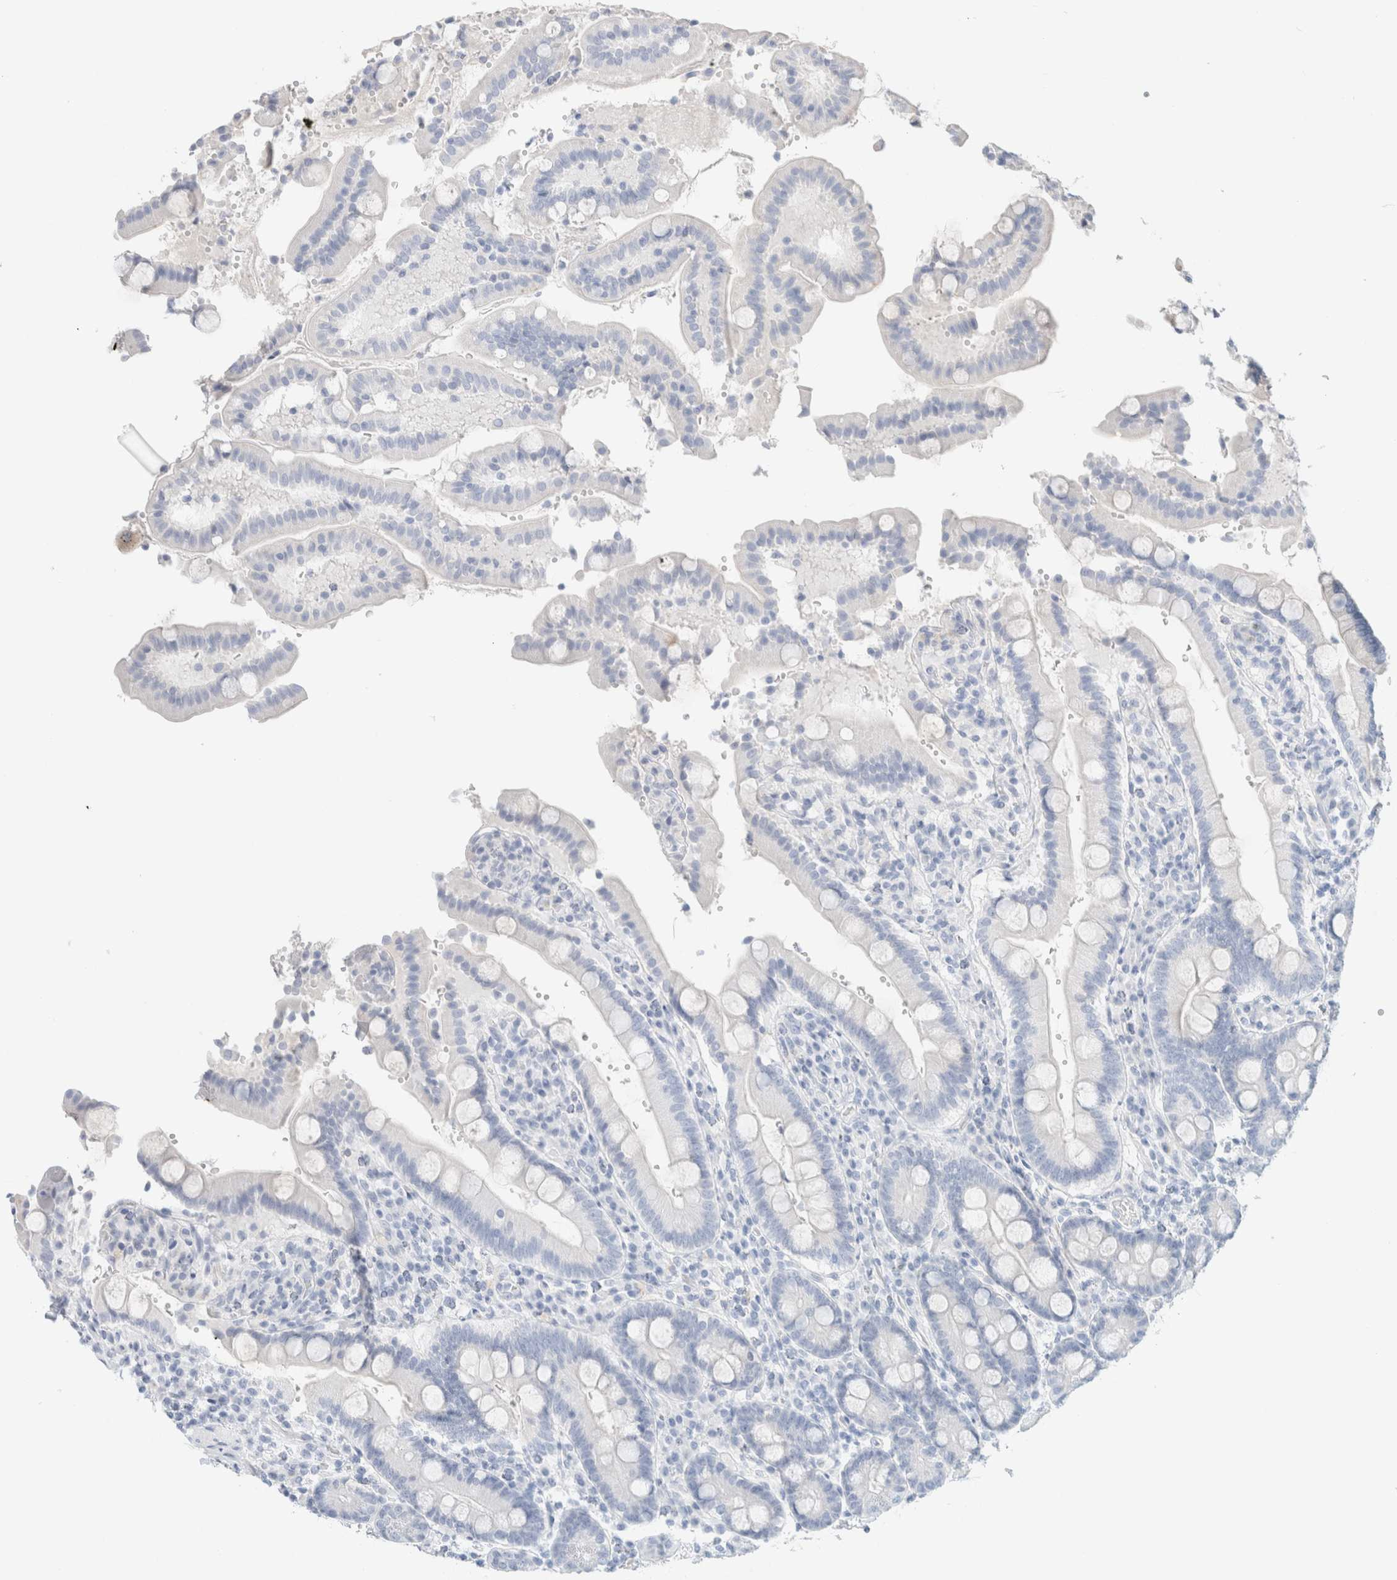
{"staining": {"intensity": "negative", "quantity": "none", "location": "none"}, "tissue": "duodenum", "cell_type": "Glandular cells", "image_type": "normal", "snomed": [{"axis": "morphology", "description": "Normal tissue, NOS"}, {"axis": "topography", "description": "Small intestine, NOS"}], "caption": "Normal duodenum was stained to show a protein in brown. There is no significant staining in glandular cells. (Immunohistochemistry, brightfield microscopy, high magnification).", "gene": "CPQ", "patient": {"sex": "female", "age": 71}}